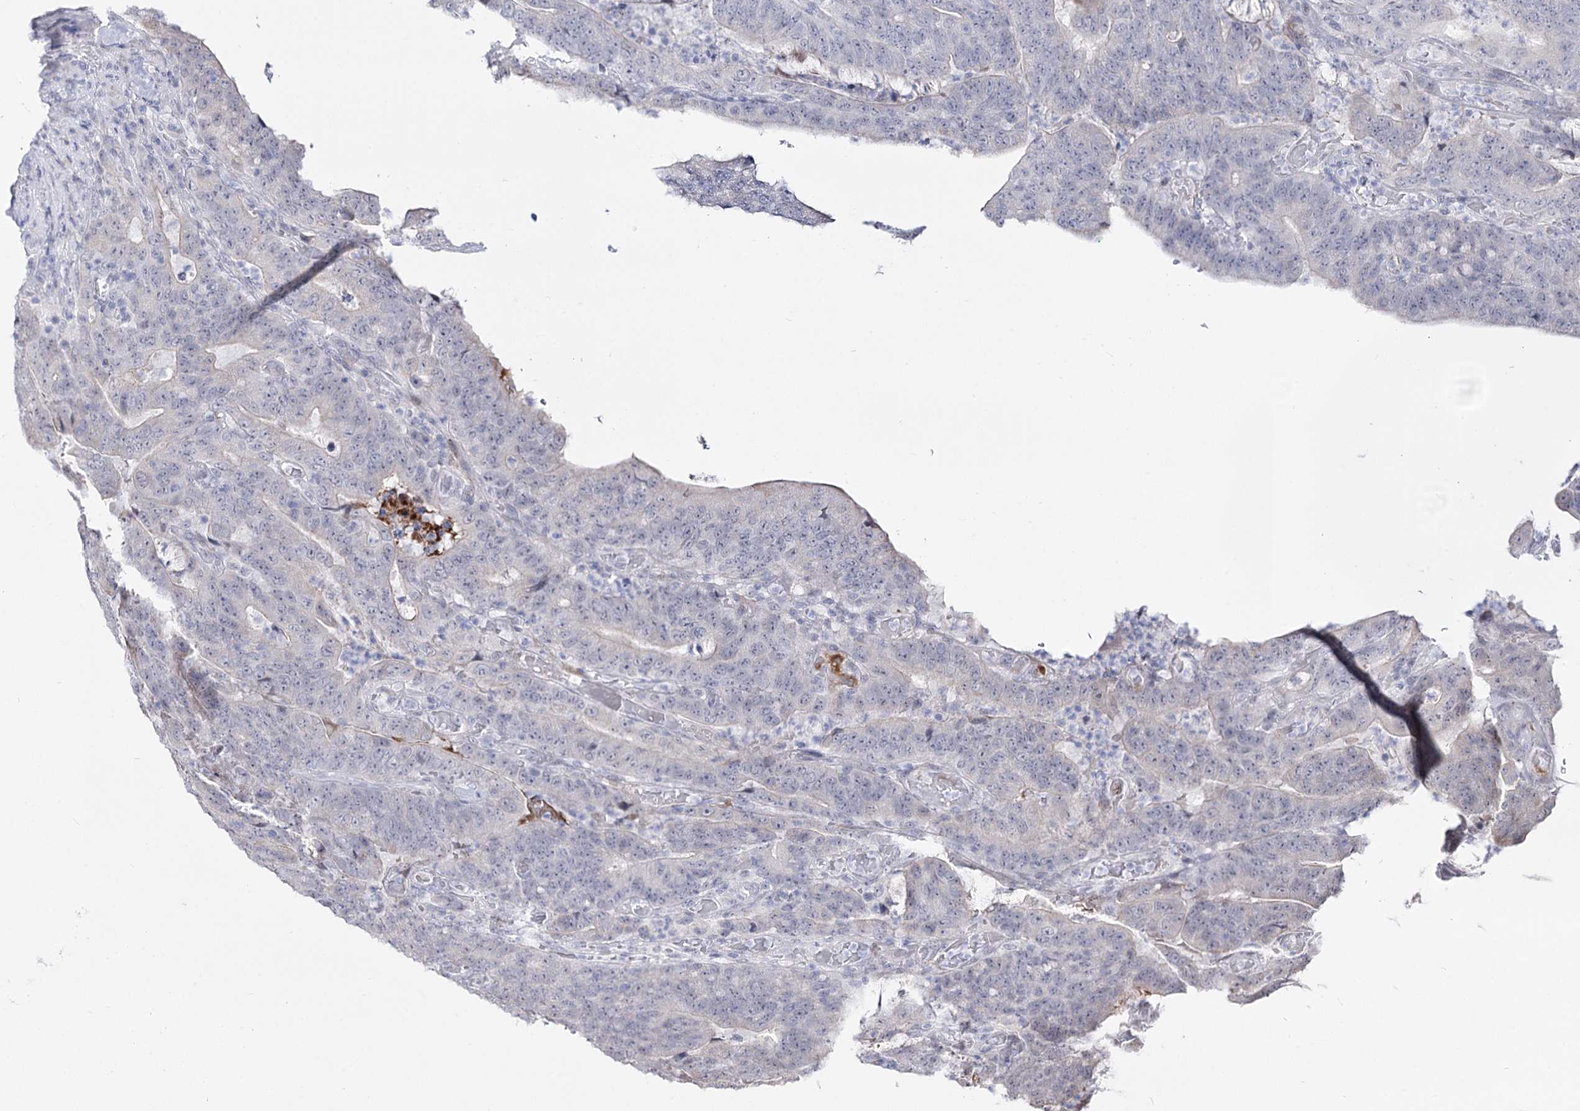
{"staining": {"intensity": "negative", "quantity": "none", "location": "none"}, "tissue": "colorectal cancer", "cell_type": "Tumor cells", "image_type": "cancer", "snomed": [{"axis": "morphology", "description": "Normal tissue, NOS"}, {"axis": "morphology", "description": "Adenocarcinoma, NOS"}, {"axis": "topography", "description": "Colon"}], "caption": "Immunohistochemistry photomicrograph of human colorectal cancer (adenocarcinoma) stained for a protein (brown), which exhibits no expression in tumor cells. (Brightfield microscopy of DAB (3,3'-diaminobenzidine) IHC at high magnification).", "gene": "STOX1", "patient": {"sex": "female", "age": 75}}